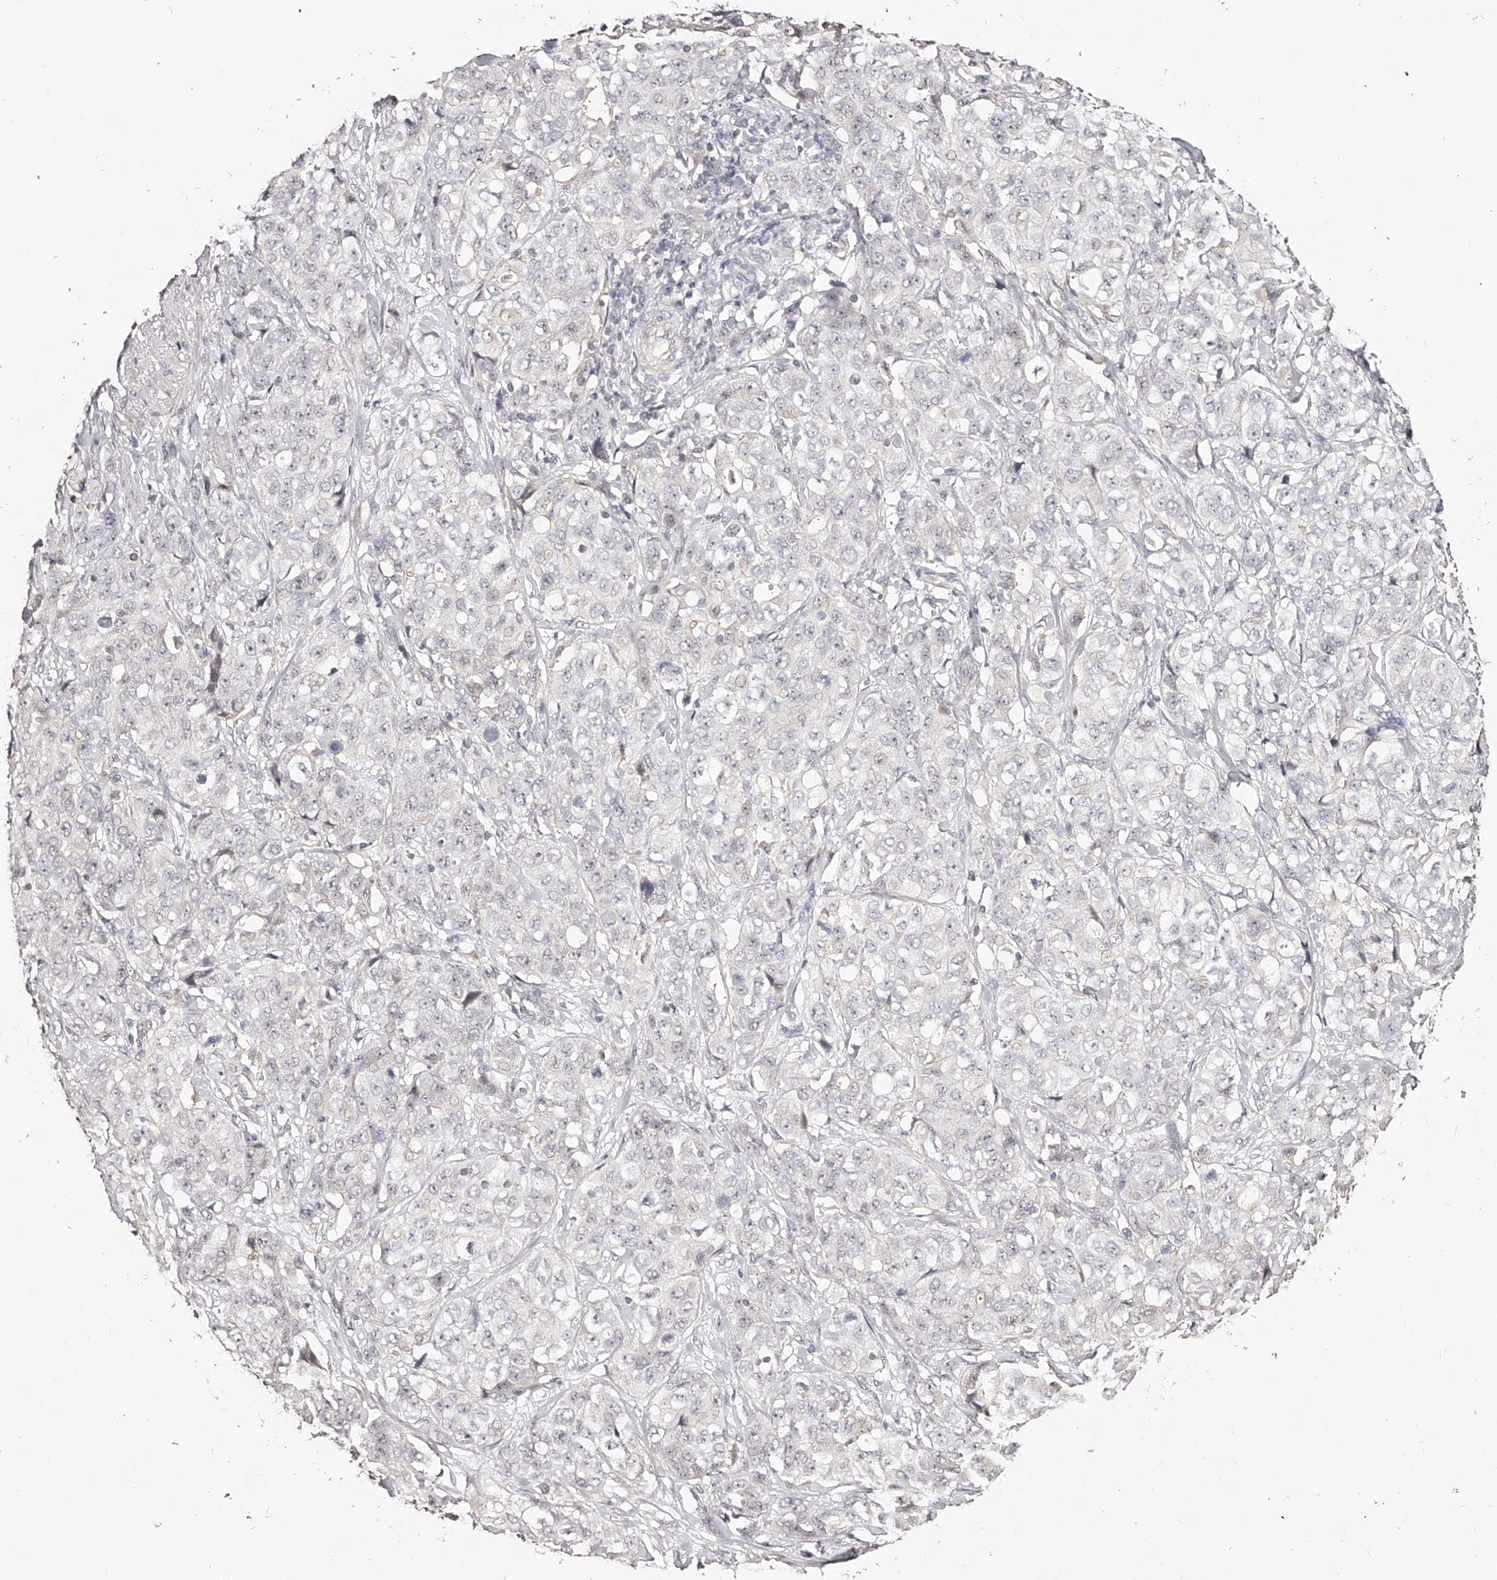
{"staining": {"intensity": "negative", "quantity": "none", "location": "none"}, "tissue": "stomach cancer", "cell_type": "Tumor cells", "image_type": "cancer", "snomed": [{"axis": "morphology", "description": "Adenocarcinoma, NOS"}, {"axis": "topography", "description": "Stomach"}], "caption": "This is a histopathology image of IHC staining of stomach cancer (adenocarcinoma), which shows no expression in tumor cells.", "gene": "ZNF789", "patient": {"sex": "male", "age": 48}}